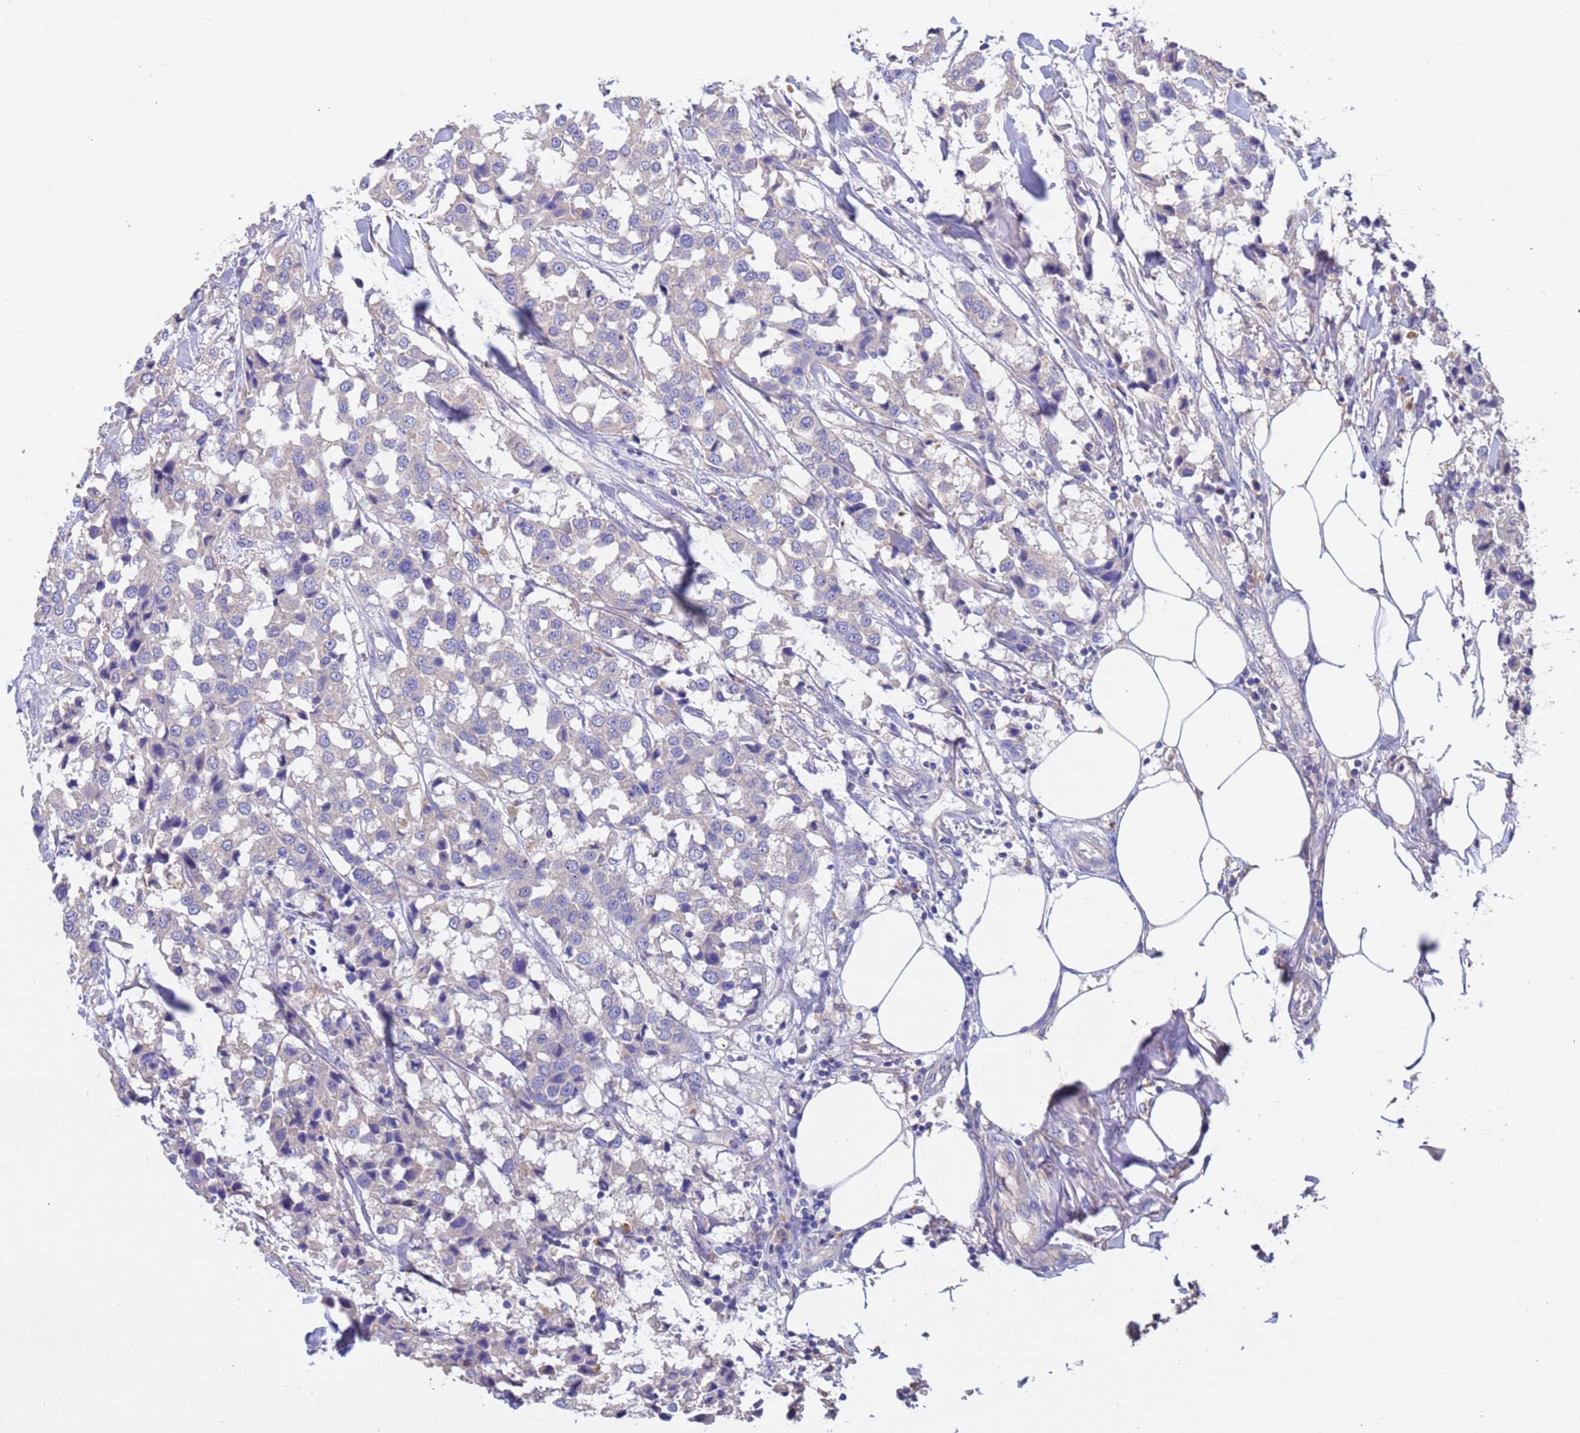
{"staining": {"intensity": "negative", "quantity": "none", "location": "none"}, "tissue": "breast cancer", "cell_type": "Tumor cells", "image_type": "cancer", "snomed": [{"axis": "morphology", "description": "Duct carcinoma"}, {"axis": "topography", "description": "Breast"}], "caption": "Immunohistochemistry of breast intraductal carcinoma exhibits no positivity in tumor cells.", "gene": "SRL", "patient": {"sex": "female", "age": 80}}